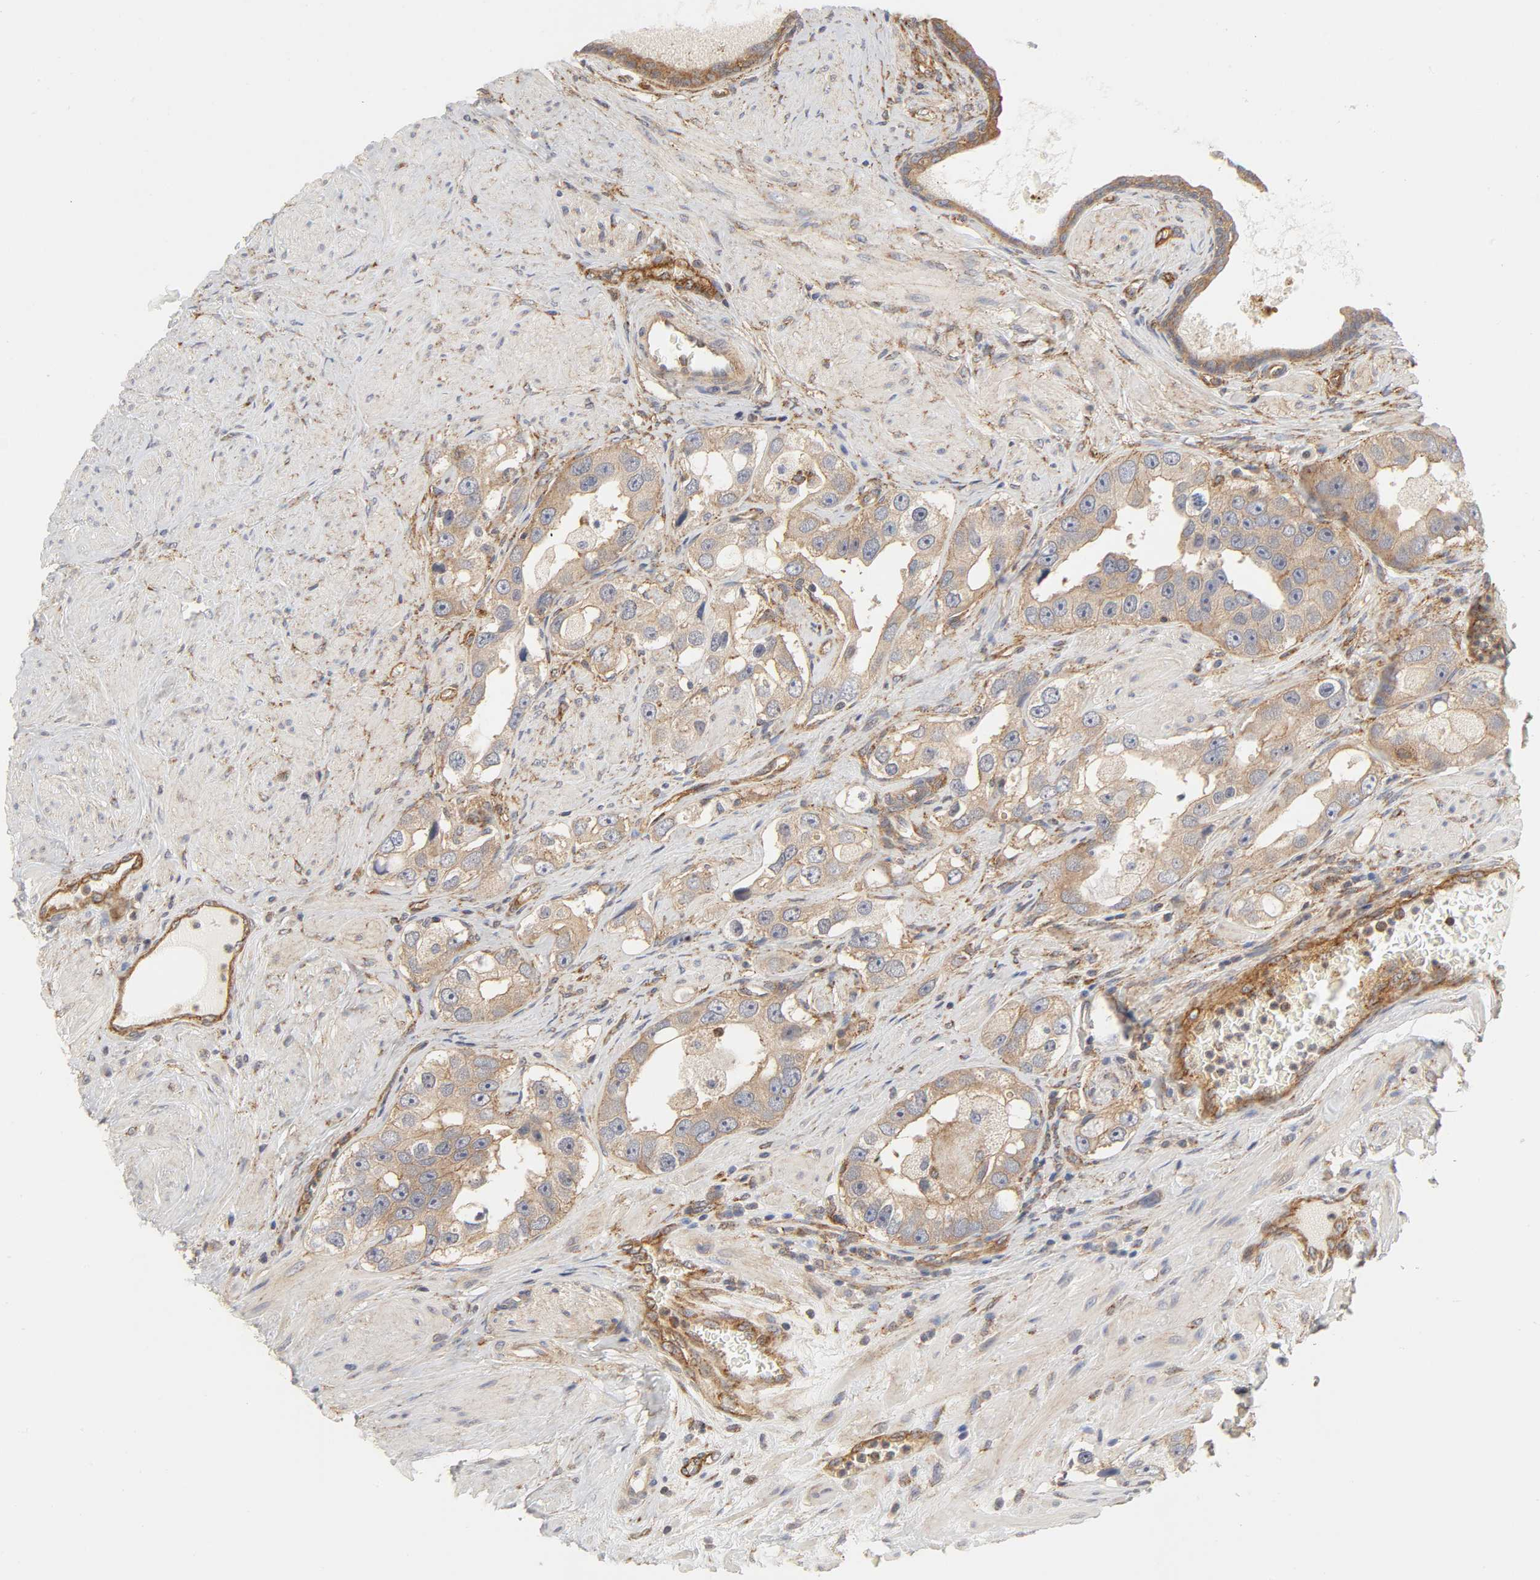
{"staining": {"intensity": "moderate", "quantity": "25%-75%", "location": "cytoplasmic/membranous"}, "tissue": "prostate cancer", "cell_type": "Tumor cells", "image_type": "cancer", "snomed": [{"axis": "morphology", "description": "Adenocarcinoma, High grade"}, {"axis": "topography", "description": "Prostate"}], "caption": "Immunohistochemical staining of prostate cancer (adenocarcinoma (high-grade)) exhibits medium levels of moderate cytoplasmic/membranous protein staining in approximately 25%-75% of tumor cells.", "gene": "AP2A1", "patient": {"sex": "male", "age": 63}}